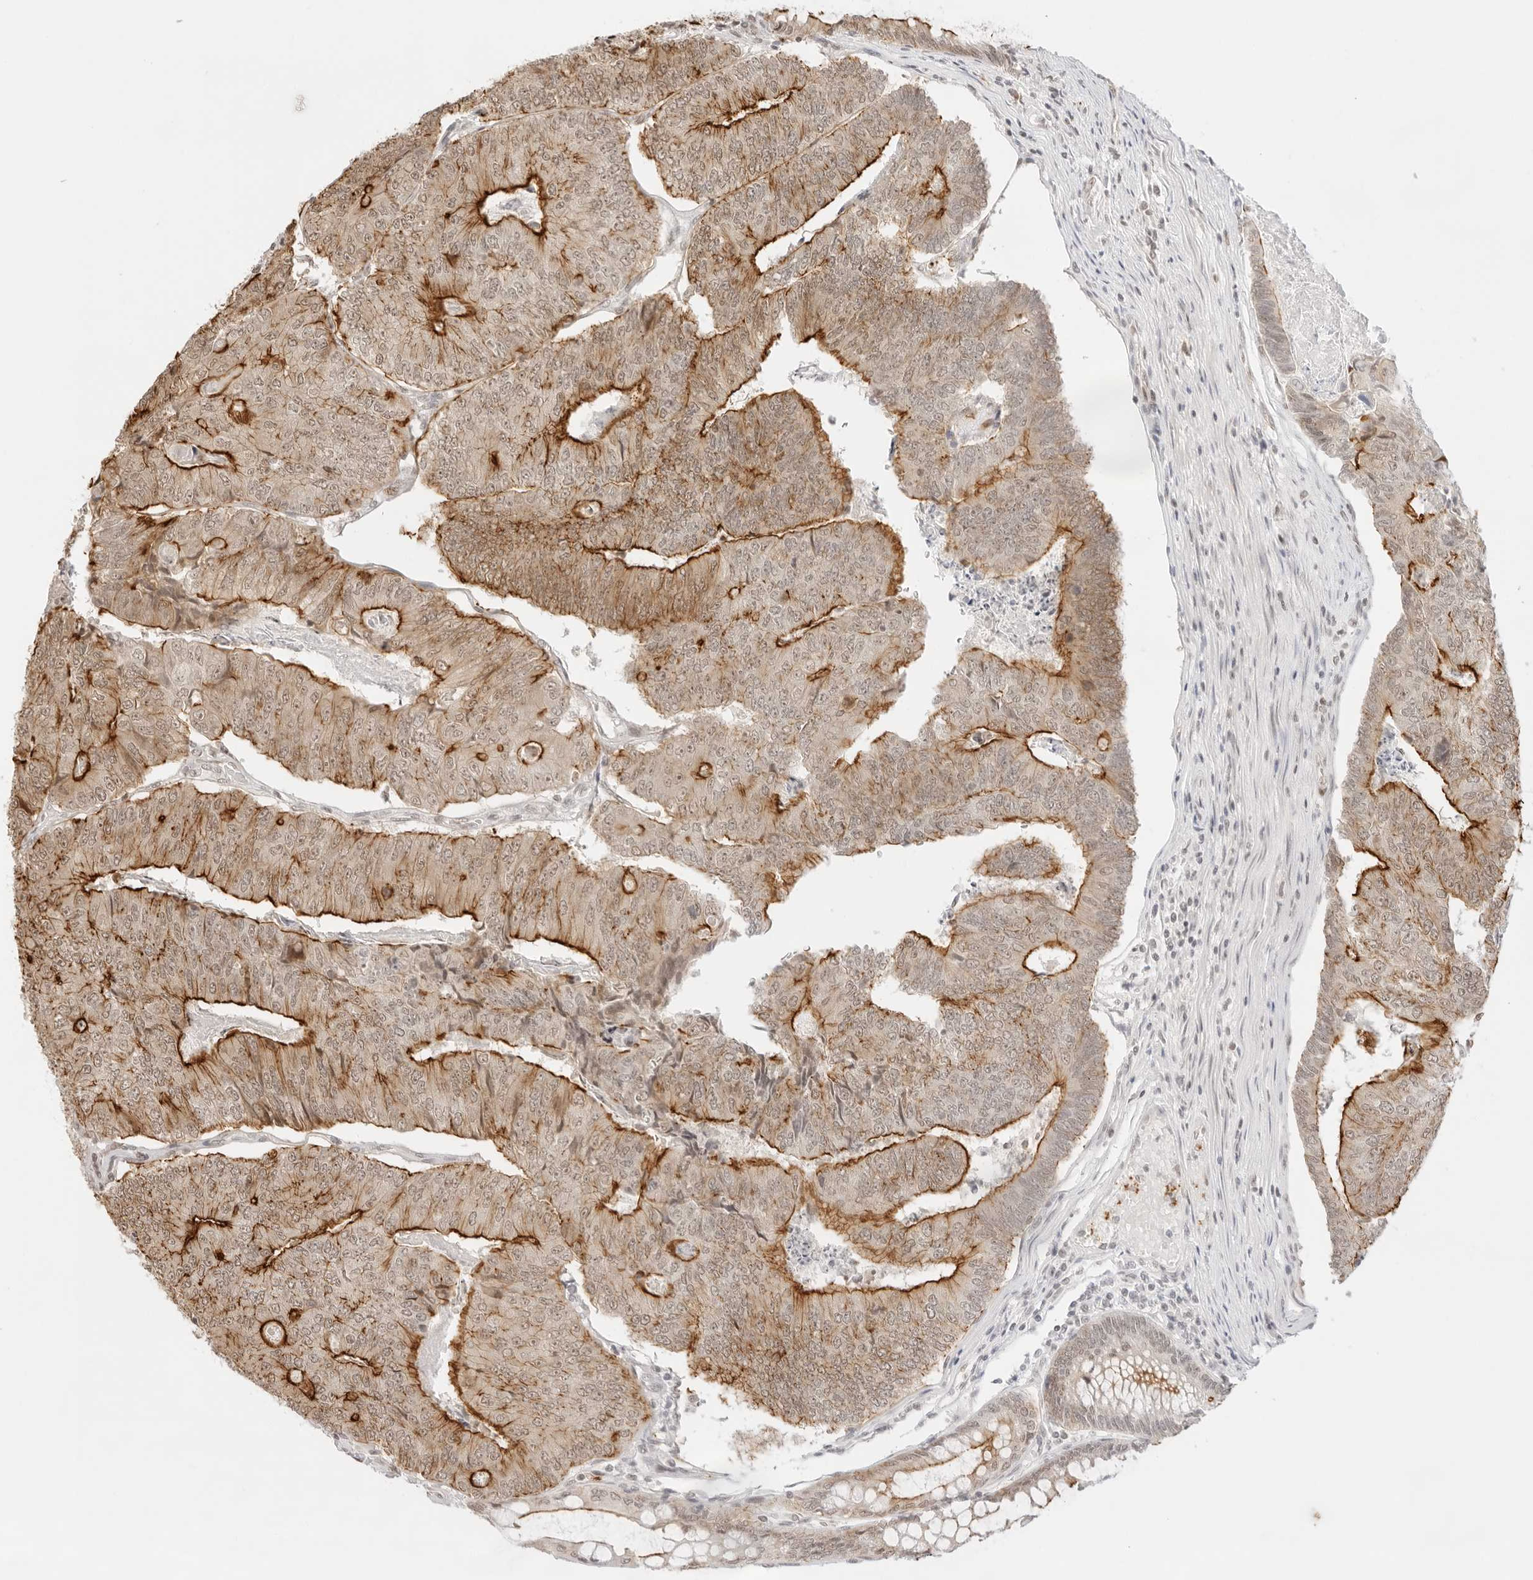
{"staining": {"intensity": "strong", "quantity": "25%-75%", "location": "cytoplasmic/membranous"}, "tissue": "colorectal cancer", "cell_type": "Tumor cells", "image_type": "cancer", "snomed": [{"axis": "morphology", "description": "Adenocarcinoma, NOS"}, {"axis": "topography", "description": "Colon"}], "caption": "High-power microscopy captured an immunohistochemistry histopathology image of colorectal cancer (adenocarcinoma), revealing strong cytoplasmic/membranous staining in approximately 25%-75% of tumor cells.", "gene": "GNAS", "patient": {"sex": "female", "age": 67}}